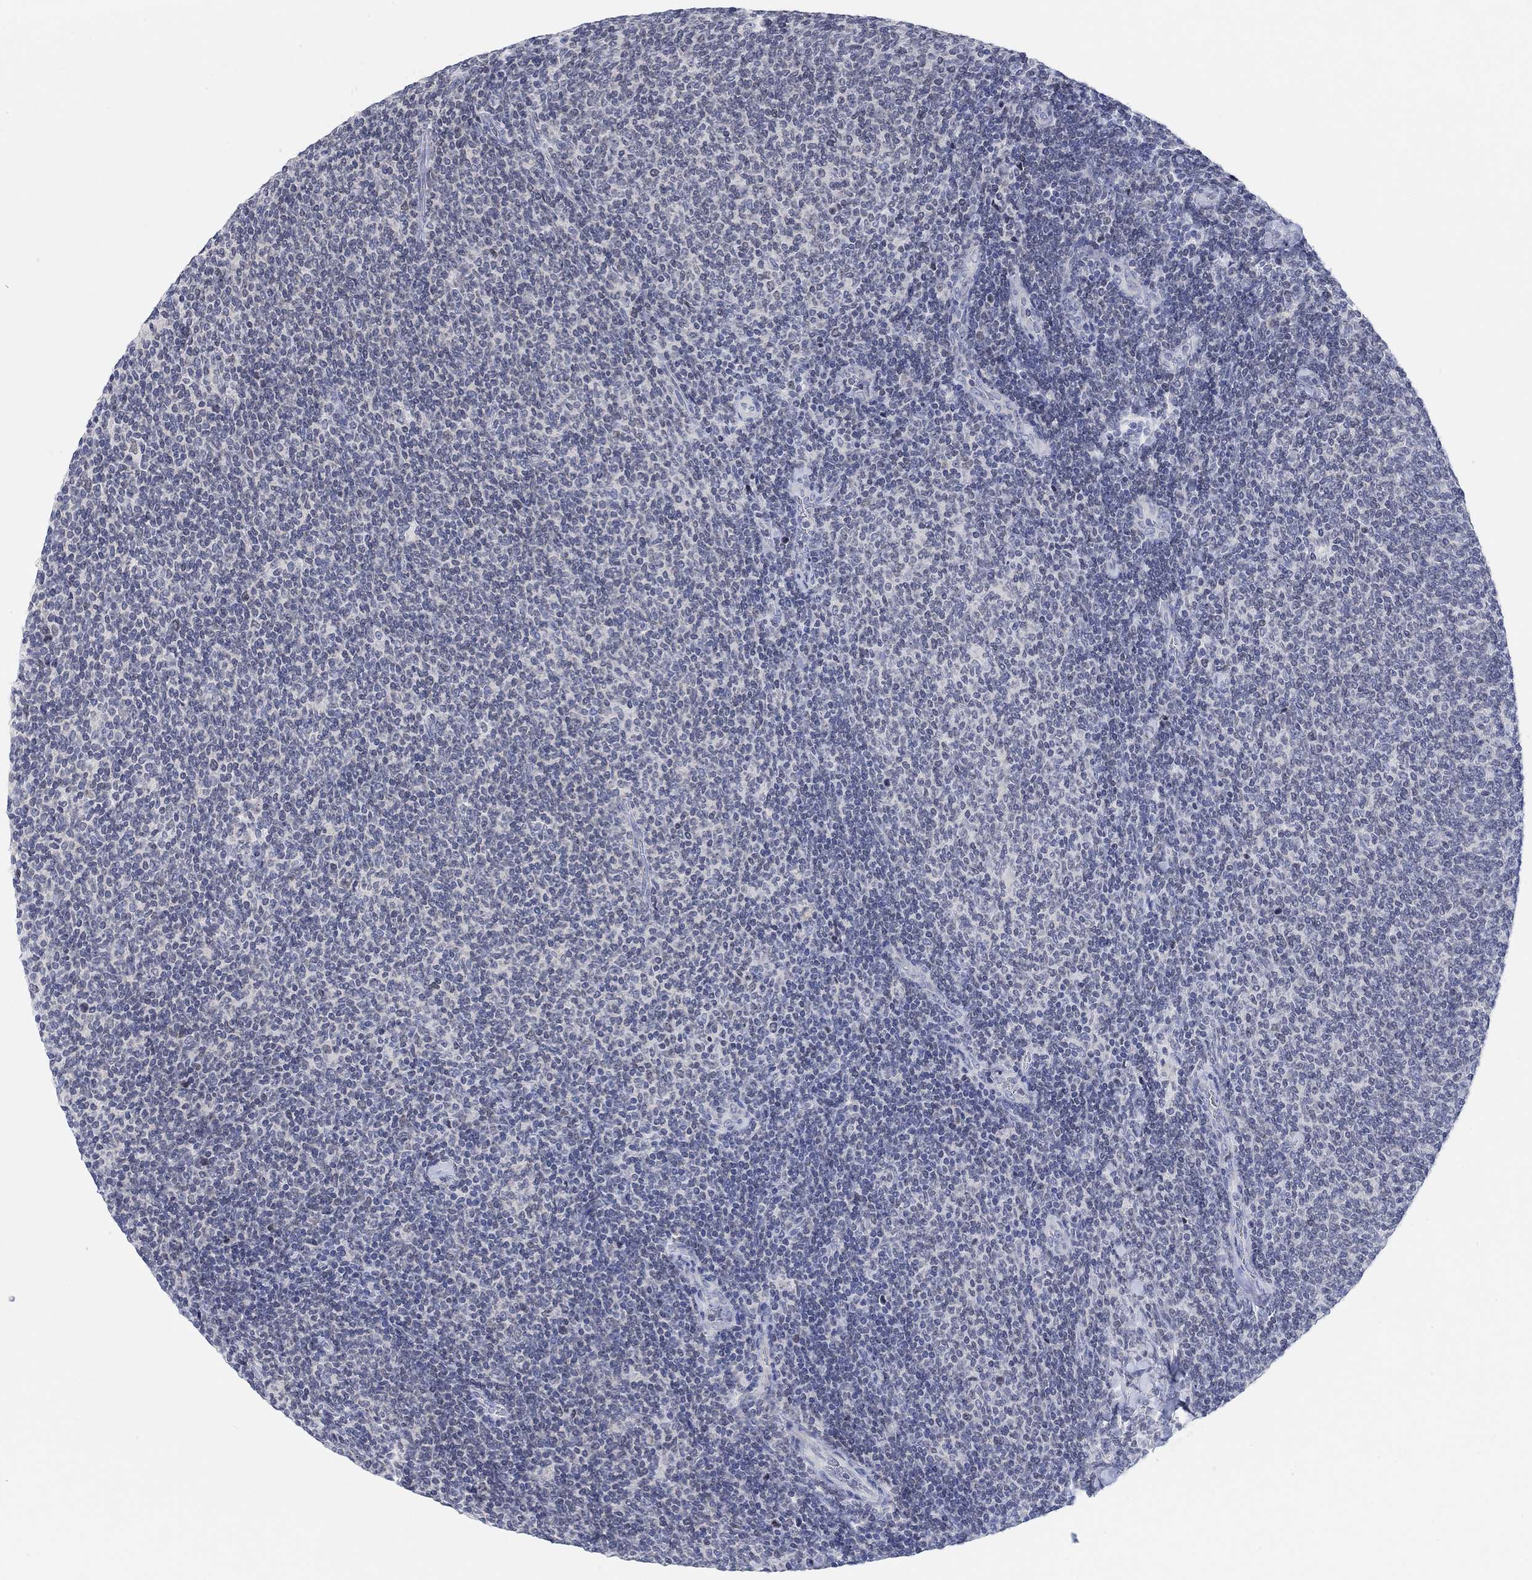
{"staining": {"intensity": "negative", "quantity": "none", "location": "none"}, "tissue": "lymphoma", "cell_type": "Tumor cells", "image_type": "cancer", "snomed": [{"axis": "morphology", "description": "Malignant lymphoma, non-Hodgkin's type, Low grade"}, {"axis": "topography", "description": "Lymph node"}], "caption": "A micrograph of human lymphoma is negative for staining in tumor cells.", "gene": "ATP6V1E2", "patient": {"sex": "male", "age": 52}}